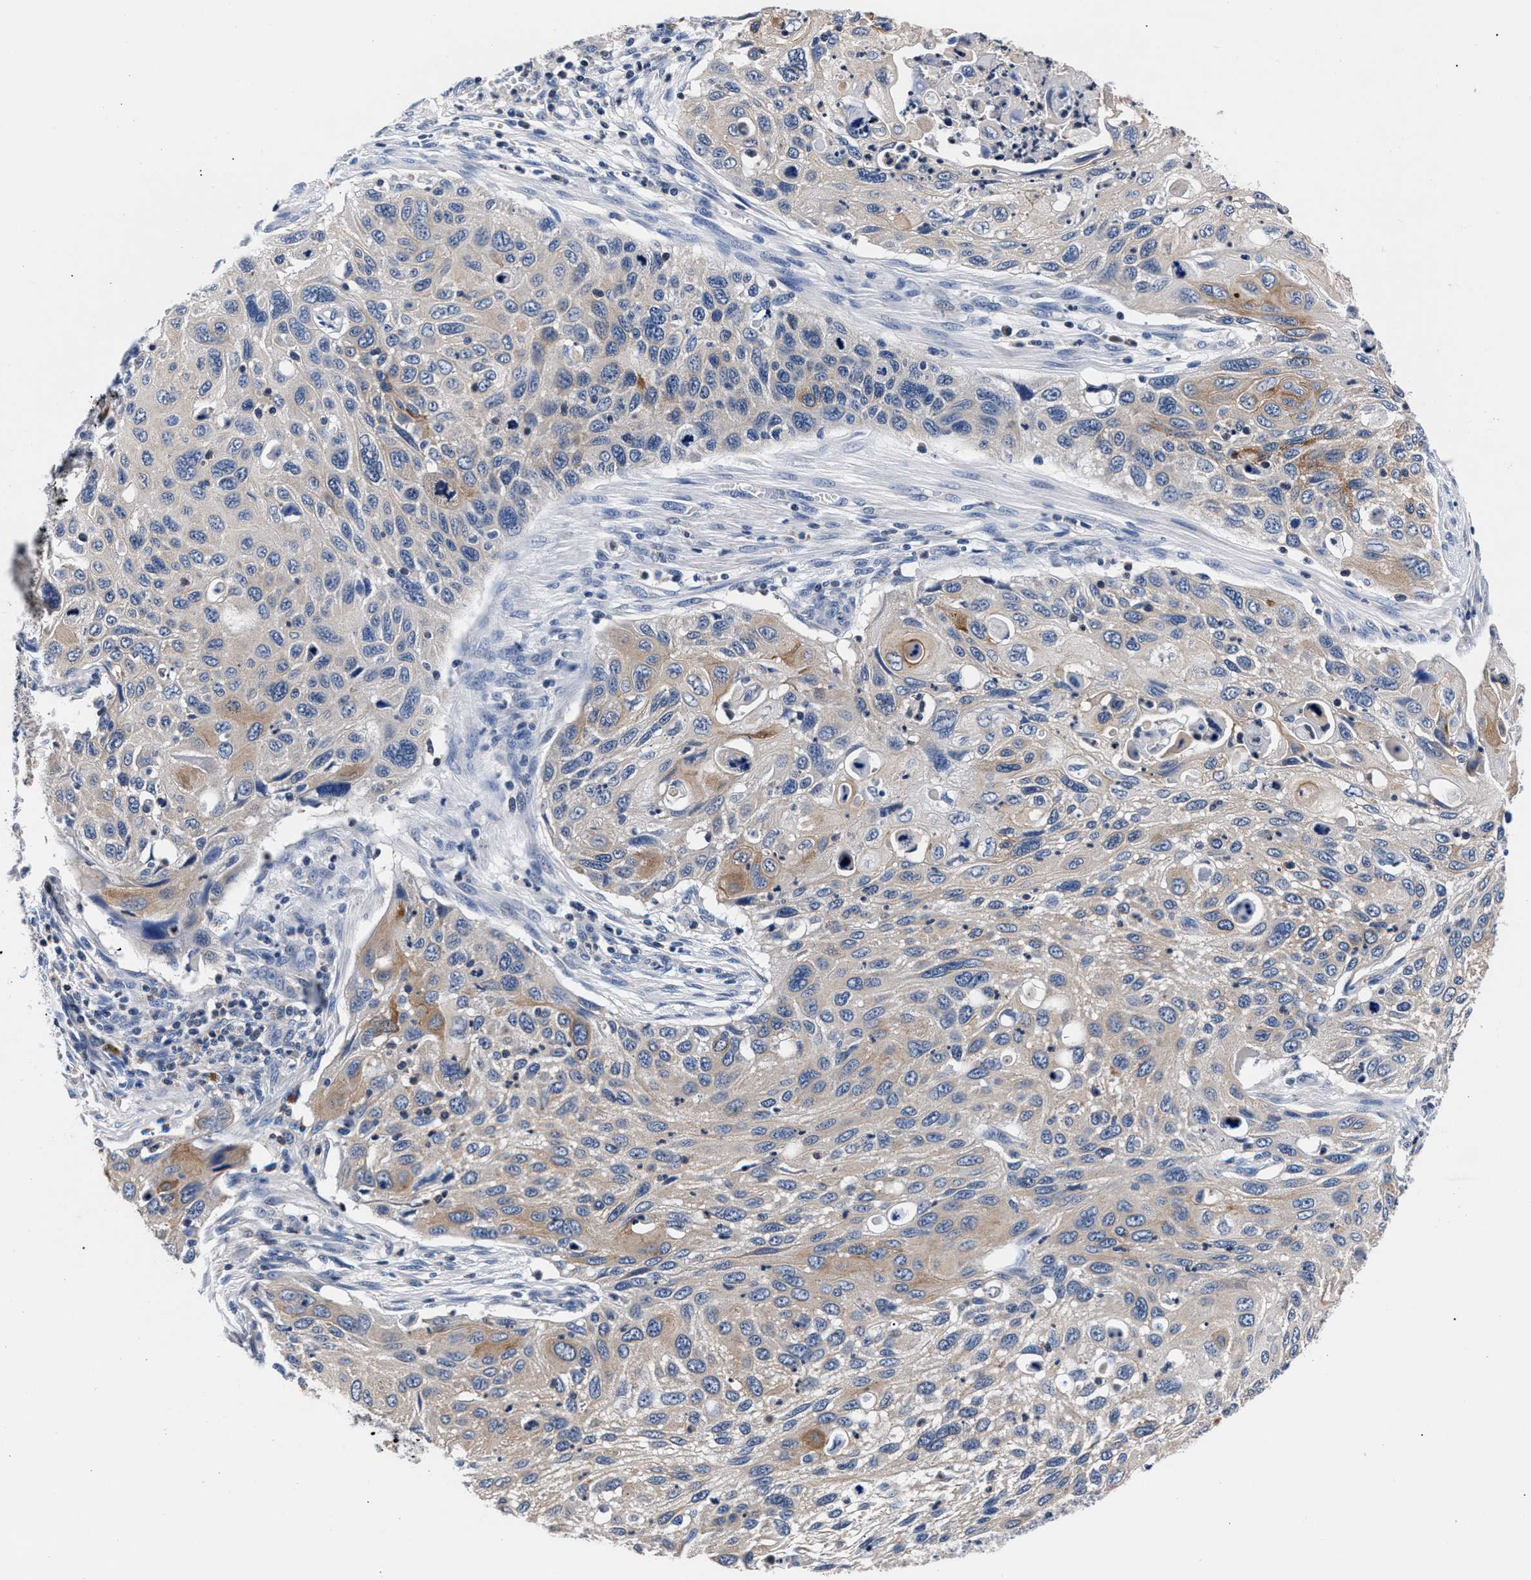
{"staining": {"intensity": "weak", "quantity": "<25%", "location": "cytoplasmic/membranous"}, "tissue": "cervical cancer", "cell_type": "Tumor cells", "image_type": "cancer", "snomed": [{"axis": "morphology", "description": "Squamous cell carcinoma, NOS"}, {"axis": "topography", "description": "Cervix"}], "caption": "Cervical squamous cell carcinoma was stained to show a protein in brown. There is no significant positivity in tumor cells.", "gene": "PHF24", "patient": {"sex": "female", "age": 70}}